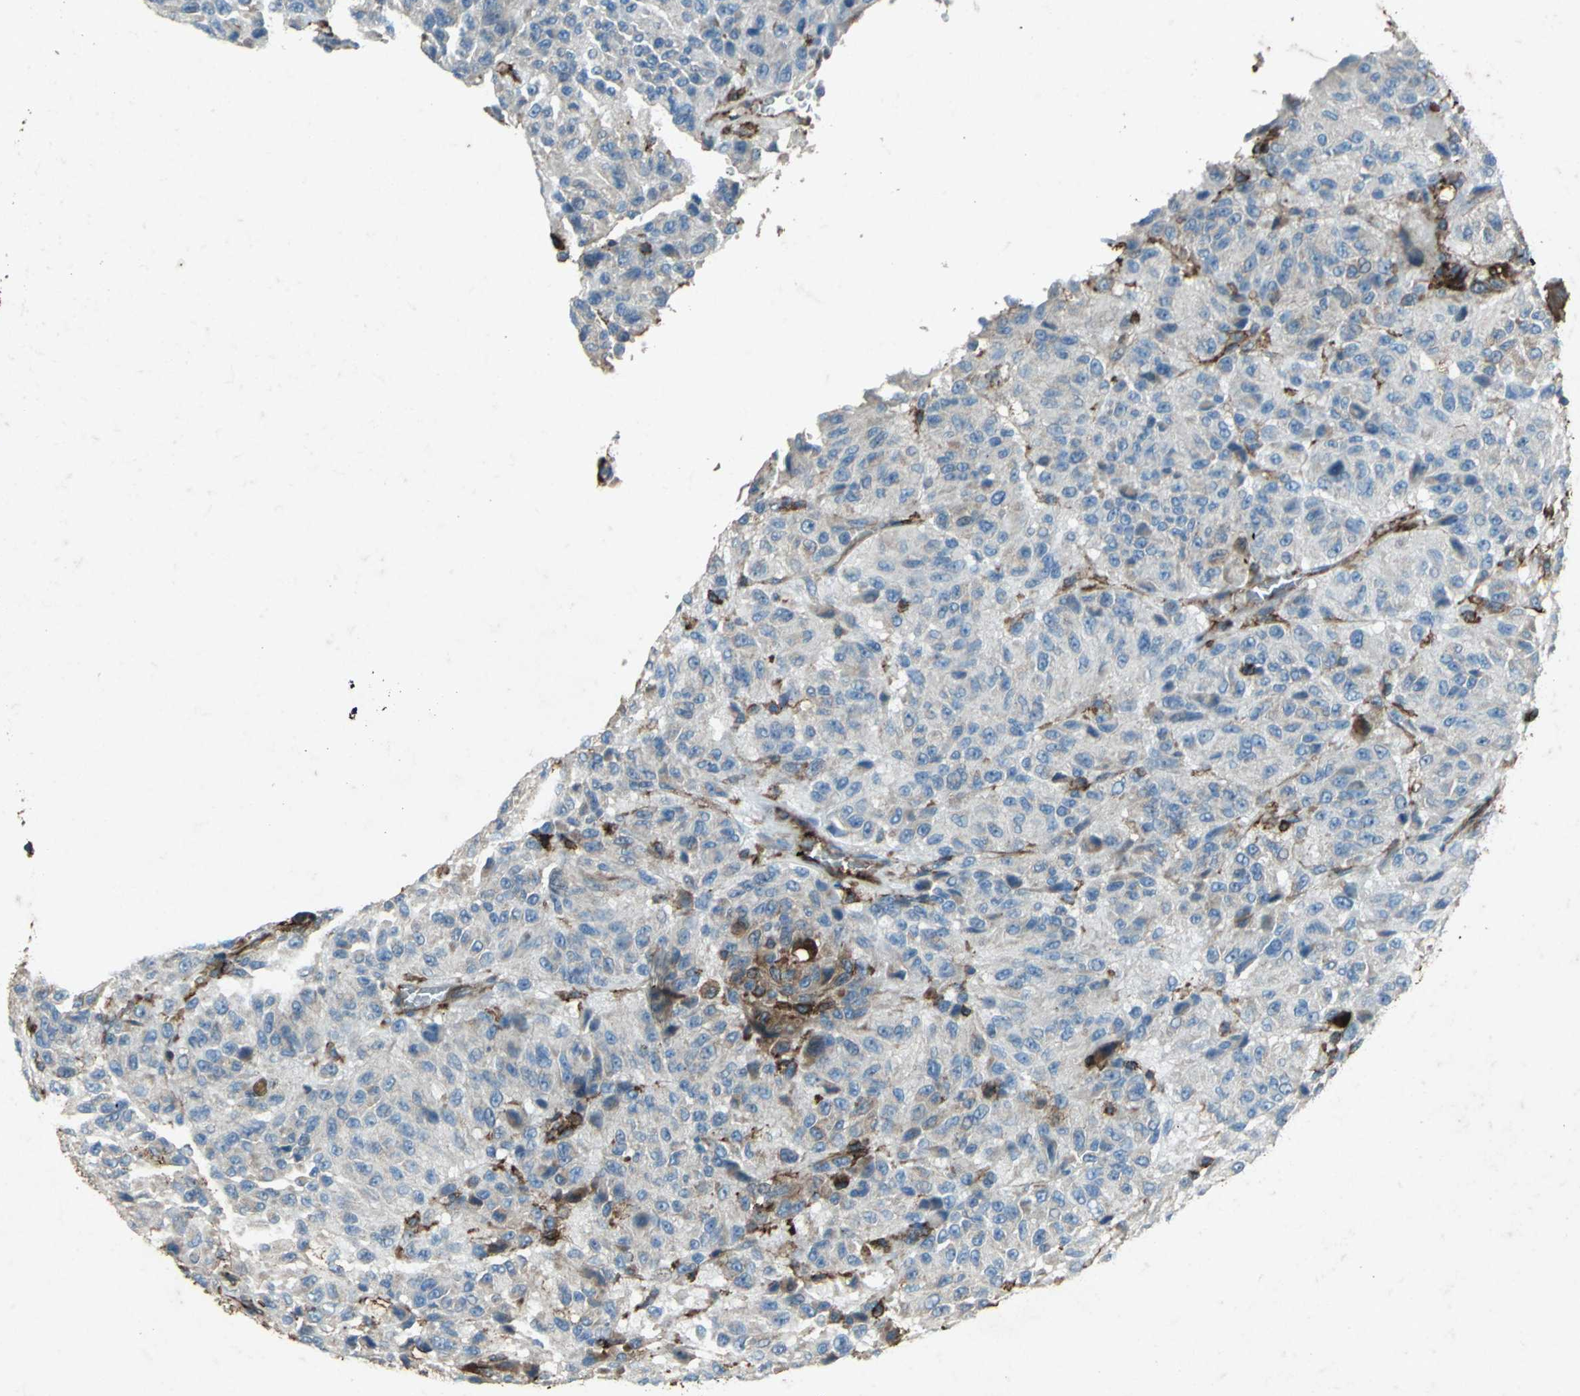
{"staining": {"intensity": "weak", "quantity": "<25%", "location": "cytoplasmic/membranous"}, "tissue": "melanoma", "cell_type": "Tumor cells", "image_type": "cancer", "snomed": [{"axis": "morphology", "description": "Malignant melanoma, Metastatic site"}, {"axis": "topography", "description": "Lung"}], "caption": "Immunohistochemistry of melanoma reveals no expression in tumor cells.", "gene": "CCR6", "patient": {"sex": "male", "age": 64}}